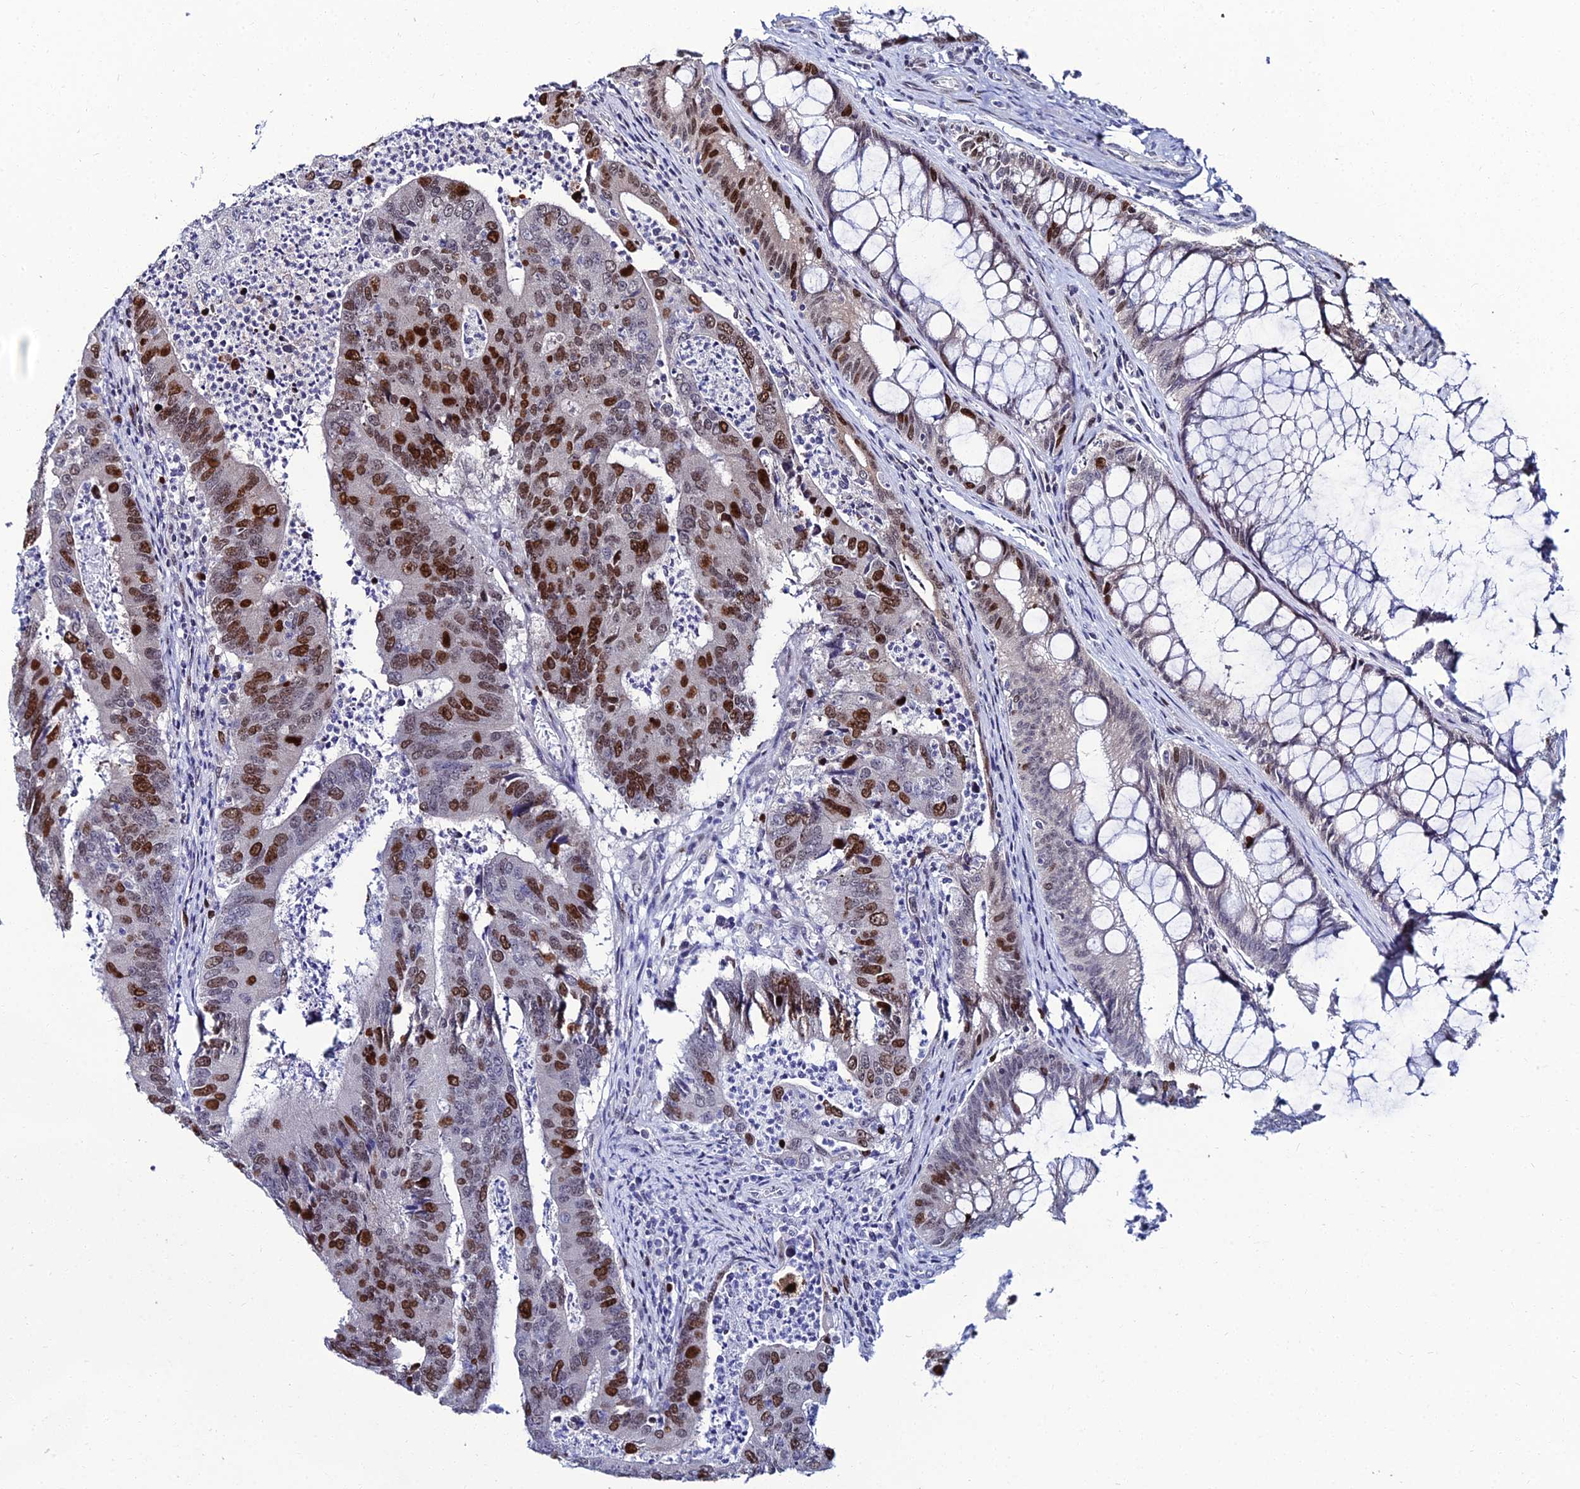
{"staining": {"intensity": "strong", "quantity": "25%-75%", "location": "nuclear"}, "tissue": "colorectal cancer", "cell_type": "Tumor cells", "image_type": "cancer", "snomed": [{"axis": "morphology", "description": "Adenocarcinoma, NOS"}, {"axis": "topography", "description": "Colon"}], "caption": "Immunohistochemistry (IHC) of human colorectal cancer (adenocarcinoma) demonstrates high levels of strong nuclear positivity in about 25%-75% of tumor cells.", "gene": "TAF9B", "patient": {"sex": "female", "age": 67}}